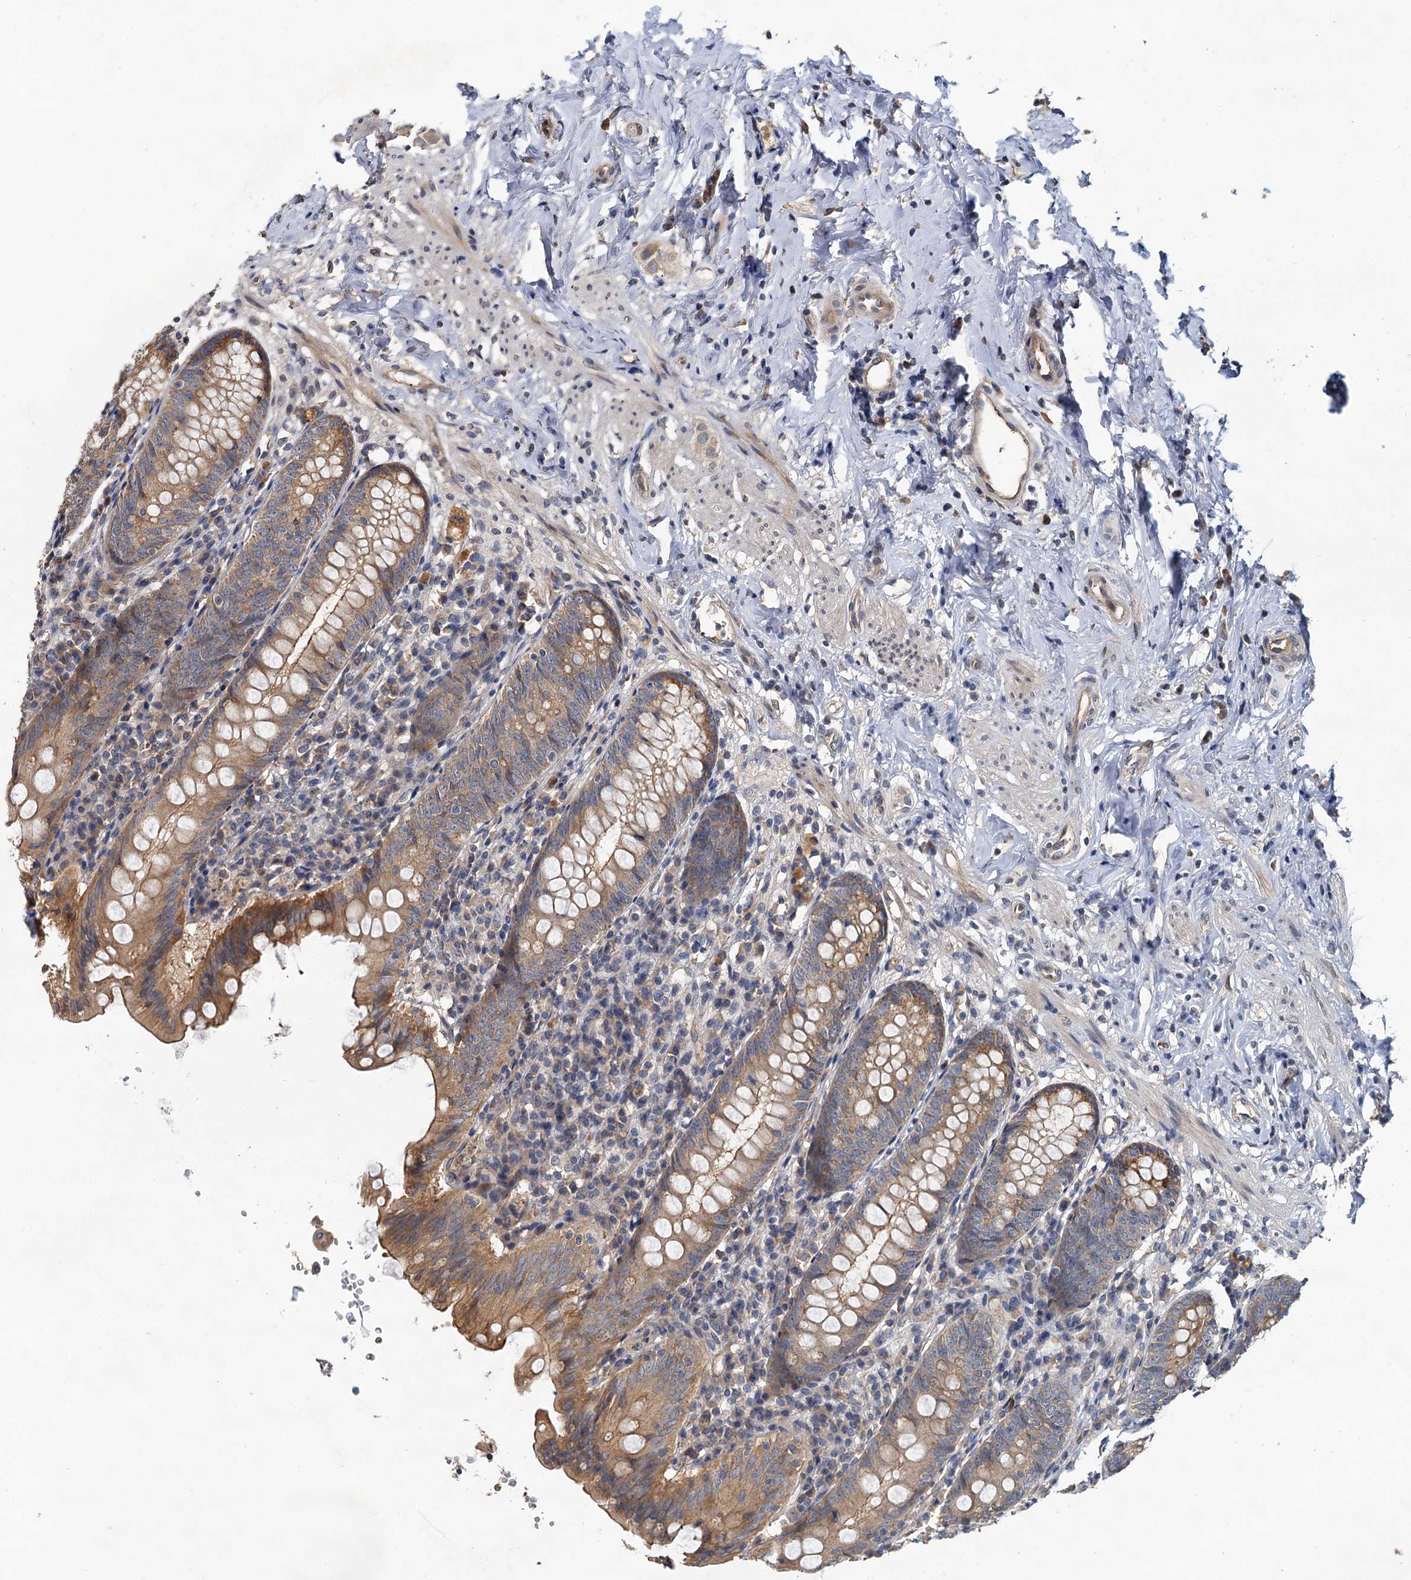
{"staining": {"intensity": "moderate", "quantity": ">75%", "location": "cytoplasmic/membranous"}, "tissue": "appendix", "cell_type": "Glandular cells", "image_type": "normal", "snomed": [{"axis": "morphology", "description": "Normal tissue, NOS"}, {"axis": "topography", "description": "Appendix"}], "caption": "Moderate cytoplasmic/membranous positivity for a protein is seen in approximately >75% of glandular cells of unremarkable appendix using IHC.", "gene": "ZNF324", "patient": {"sex": "female", "age": 54}}